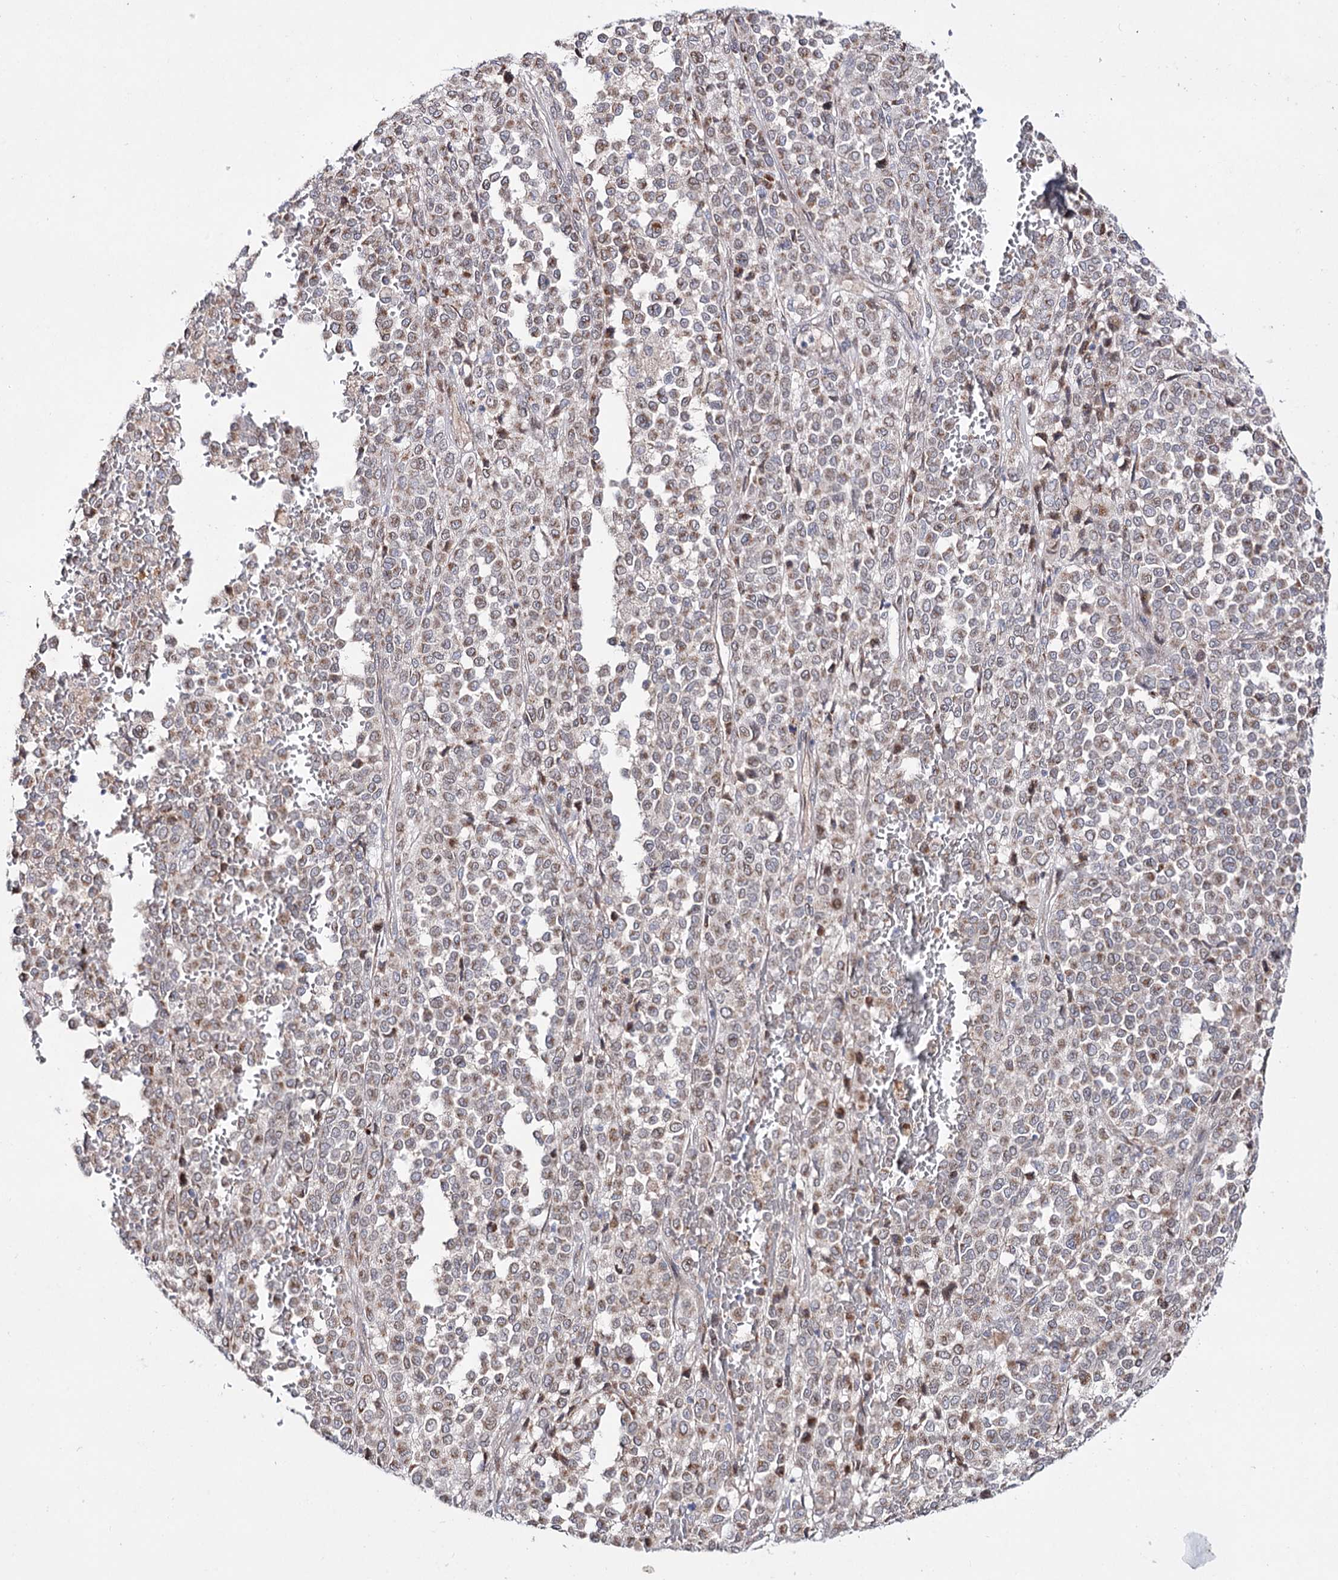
{"staining": {"intensity": "weak", "quantity": "25%-75%", "location": "cytoplasmic/membranous"}, "tissue": "melanoma", "cell_type": "Tumor cells", "image_type": "cancer", "snomed": [{"axis": "morphology", "description": "Malignant melanoma, Metastatic site"}, {"axis": "topography", "description": "Pancreas"}], "caption": "Human melanoma stained with a protein marker shows weak staining in tumor cells.", "gene": "C11orf80", "patient": {"sex": "female", "age": 30}}